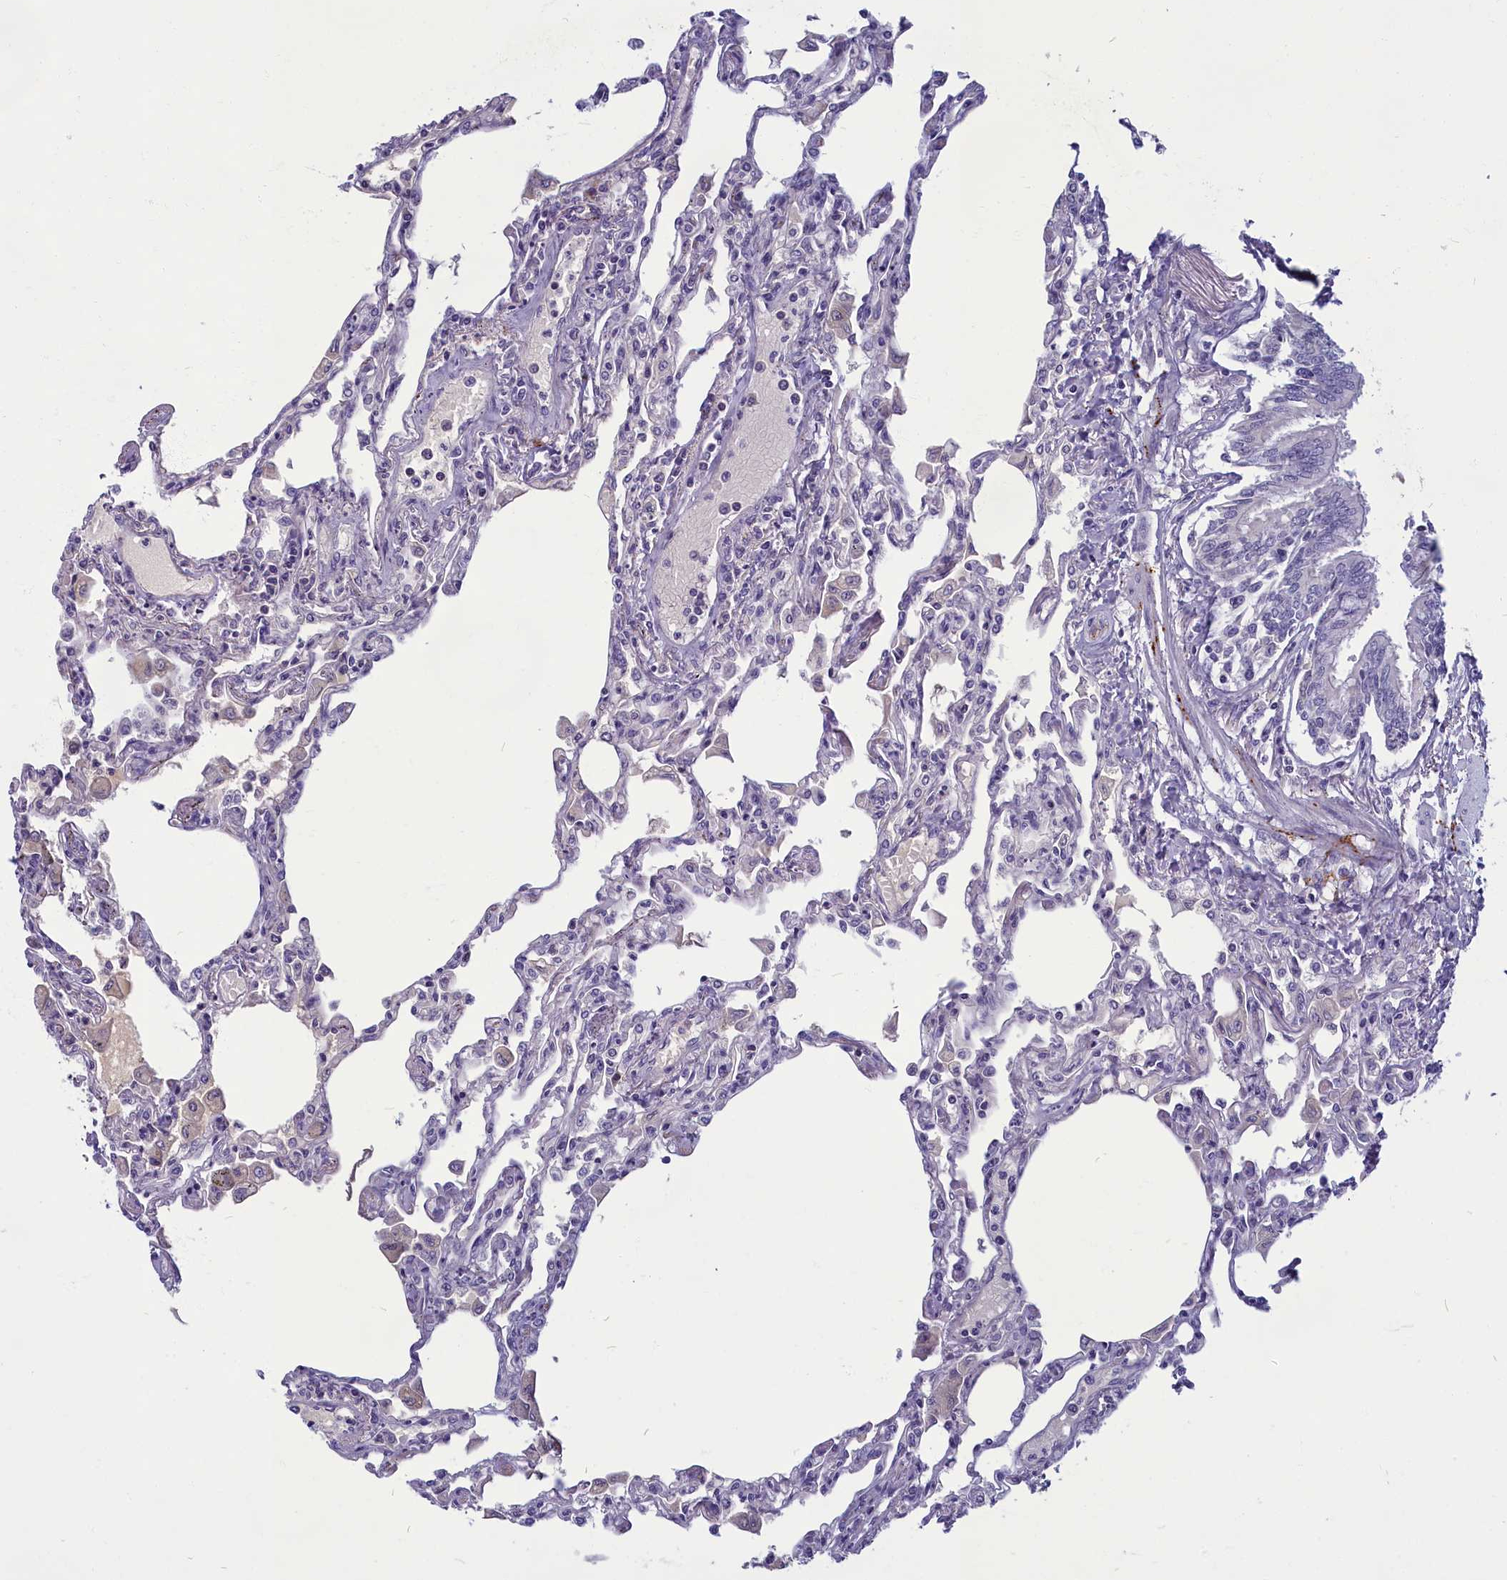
{"staining": {"intensity": "negative", "quantity": "none", "location": "none"}, "tissue": "lung", "cell_type": "Alveolar cells", "image_type": "normal", "snomed": [{"axis": "morphology", "description": "Normal tissue, NOS"}, {"axis": "topography", "description": "Bronchus"}, {"axis": "topography", "description": "Lung"}], "caption": "Alveolar cells show no significant protein positivity in unremarkable lung.", "gene": "SV2C", "patient": {"sex": "female", "age": 49}}